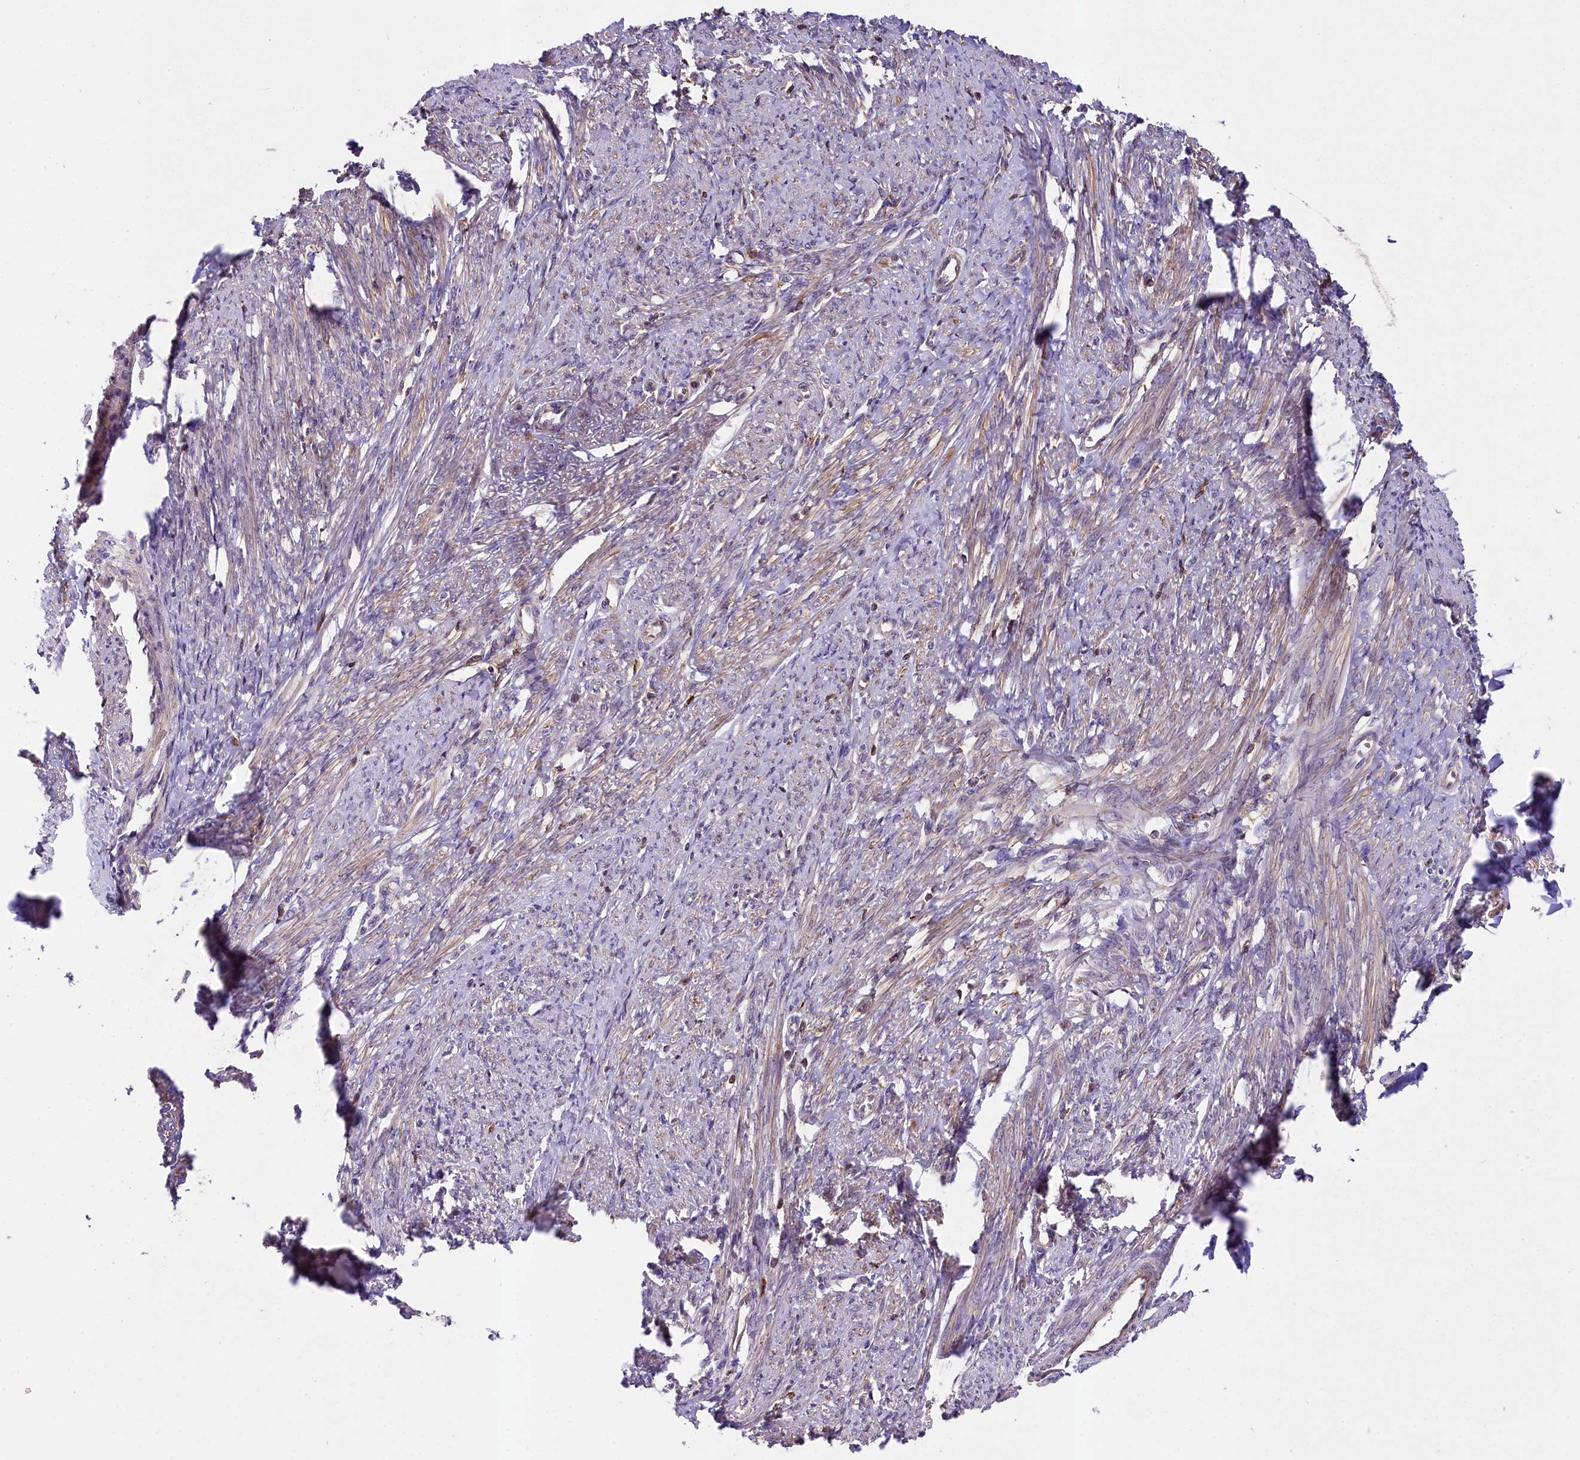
{"staining": {"intensity": "moderate", "quantity": "25%-75%", "location": "cytoplasmic/membranous"}, "tissue": "smooth muscle", "cell_type": "Smooth muscle cells", "image_type": "normal", "snomed": [{"axis": "morphology", "description": "Normal tissue, NOS"}, {"axis": "topography", "description": "Smooth muscle"}, {"axis": "topography", "description": "Uterus"}], "caption": "Protein expression analysis of unremarkable smooth muscle shows moderate cytoplasmic/membranous positivity in approximately 25%-75% of smooth muscle cells. (brown staining indicates protein expression, while blue staining denotes nuclei).", "gene": "SKIDA1", "patient": {"sex": "female", "age": 59}}